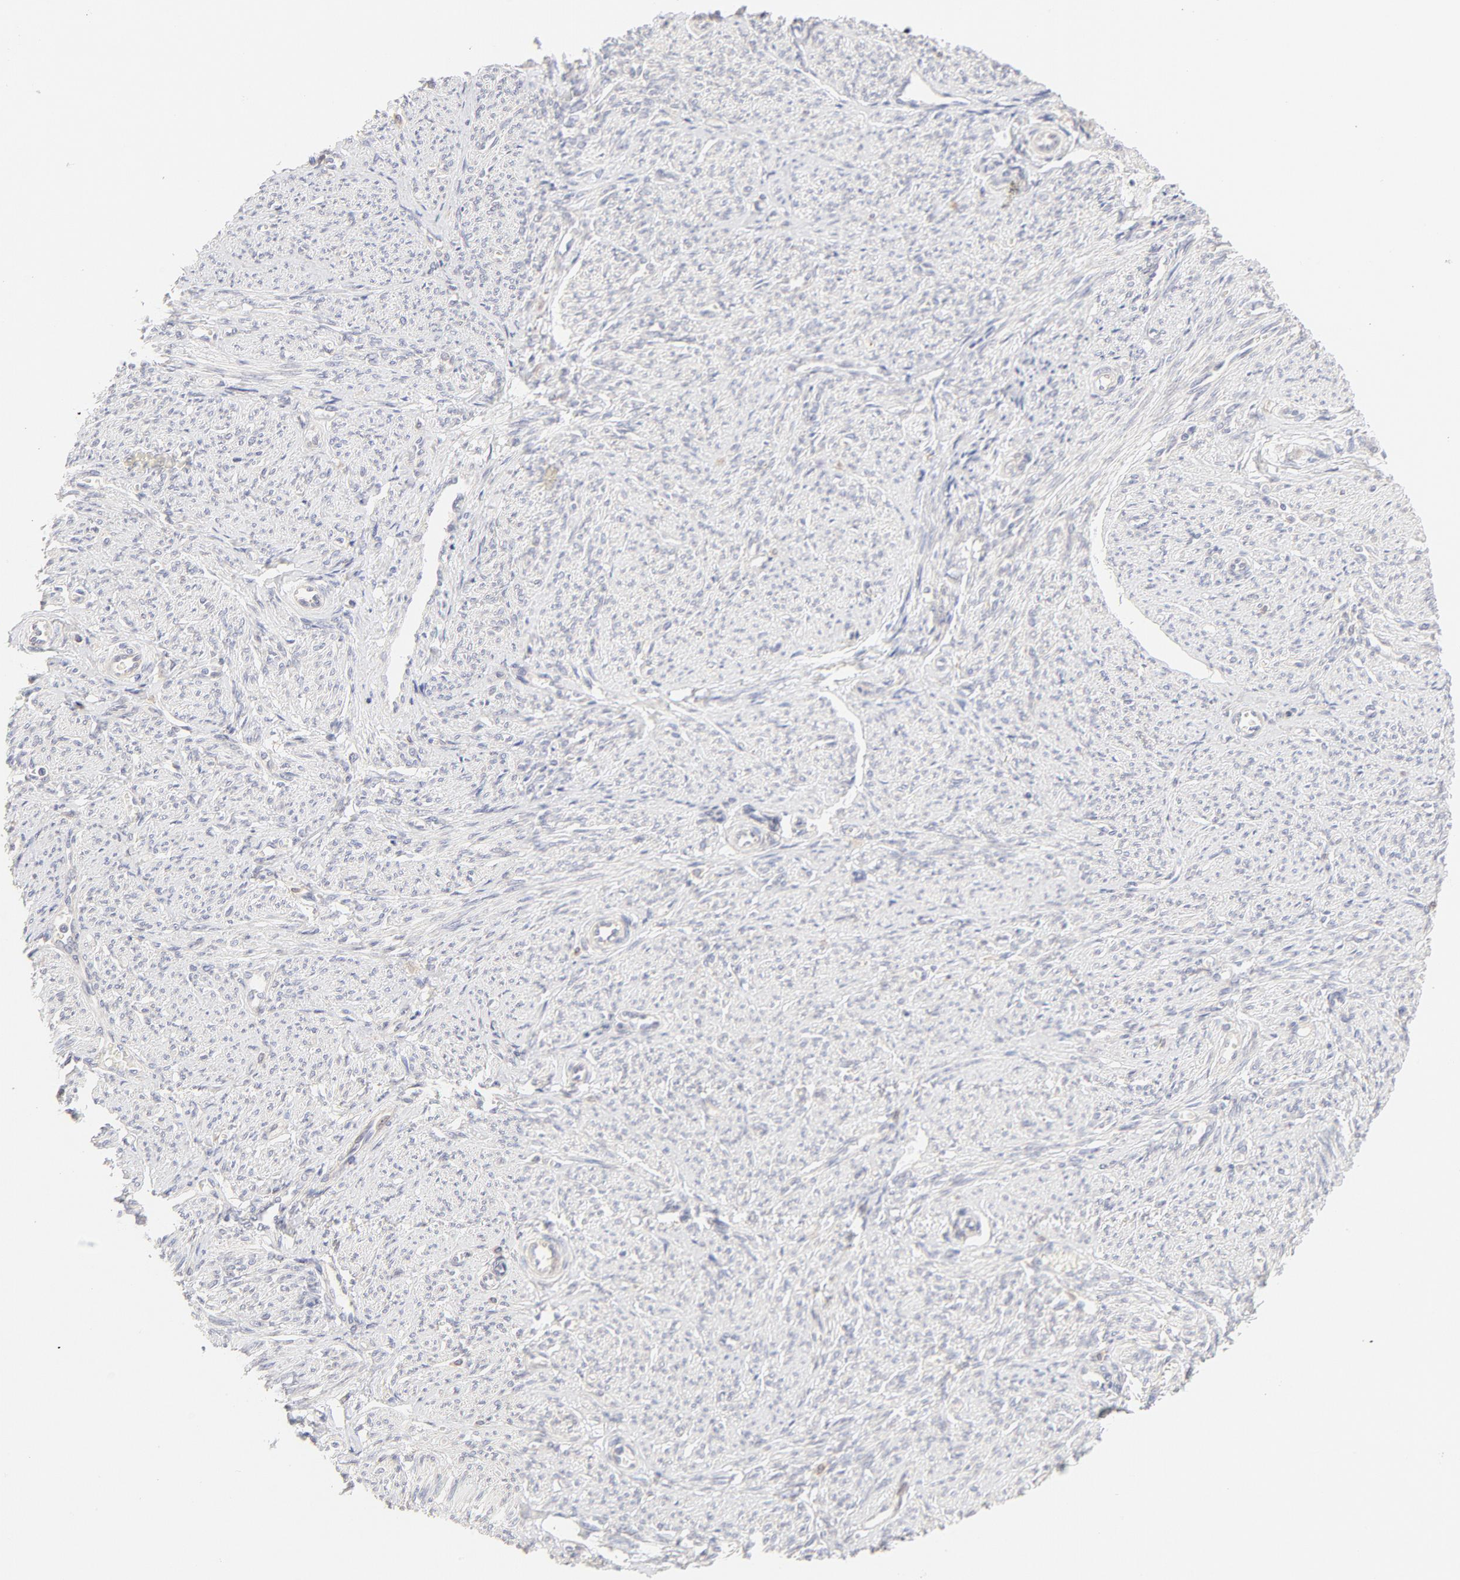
{"staining": {"intensity": "negative", "quantity": "none", "location": "none"}, "tissue": "smooth muscle", "cell_type": "Smooth muscle cells", "image_type": "normal", "snomed": [{"axis": "morphology", "description": "Normal tissue, NOS"}, {"axis": "topography", "description": "Smooth muscle"}], "caption": "IHC photomicrograph of benign smooth muscle: smooth muscle stained with DAB (3,3'-diaminobenzidine) shows no significant protein positivity in smooth muscle cells.", "gene": "RPS6KA1", "patient": {"sex": "female", "age": 65}}